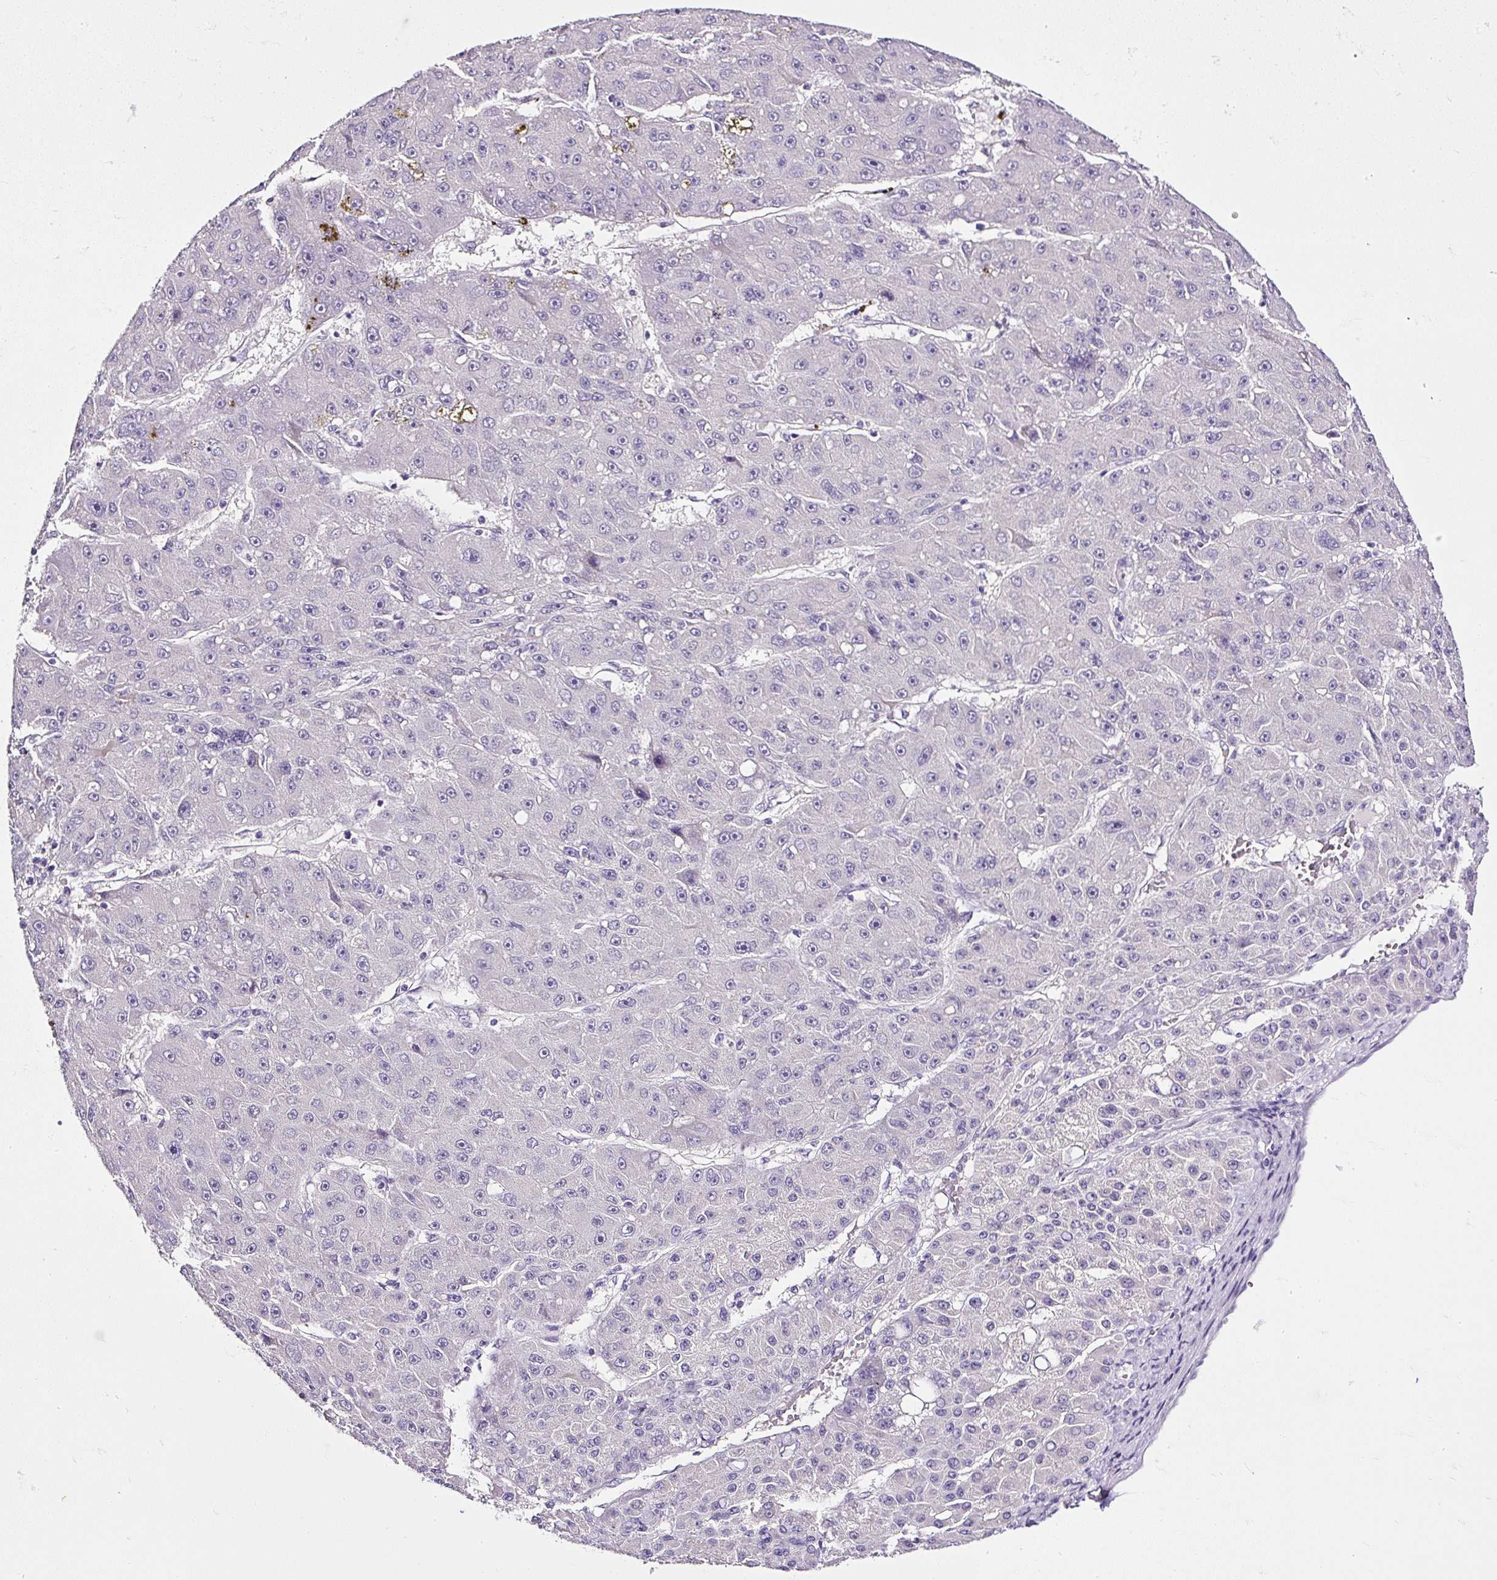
{"staining": {"intensity": "negative", "quantity": "none", "location": "none"}, "tissue": "liver cancer", "cell_type": "Tumor cells", "image_type": "cancer", "snomed": [{"axis": "morphology", "description": "Carcinoma, Hepatocellular, NOS"}, {"axis": "topography", "description": "Liver"}], "caption": "Human hepatocellular carcinoma (liver) stained for a protein using immunohistochemistry demonstrates no expression in tumor cells.", "gene": "ATP2A1", "patient": {"sex": "male", "age": 67}}